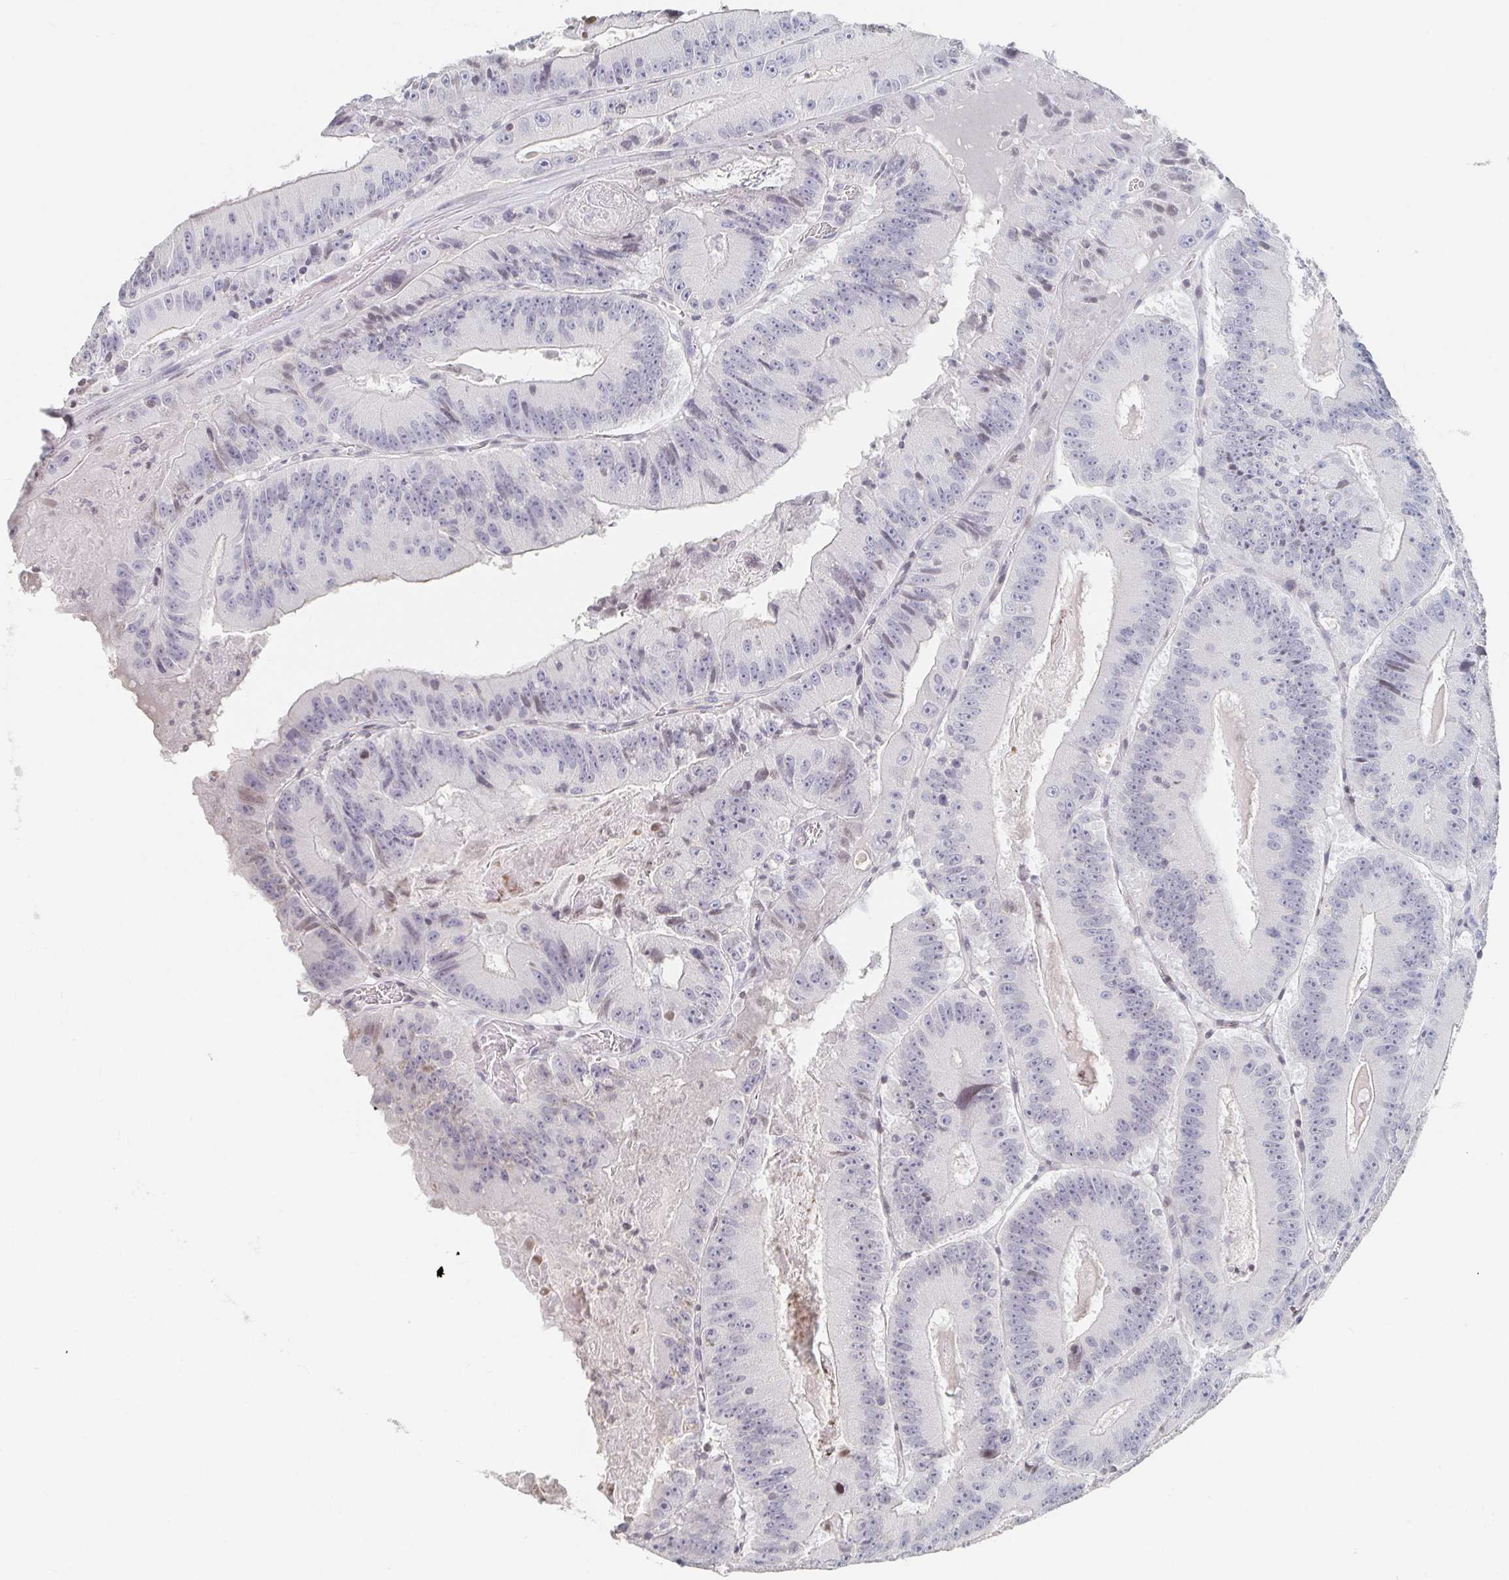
{"staining": {"intensity": "negative", "quantity": "none", "location": "none"}, "tissue": "colorectal cancer", "cell_type": "Tumor cells", "image_type": "cancer", "snomed": [{"axis": "morphology", "description": "Adenocarcinoma, NOS"}, {"axis": "topography", "description": "Colon"}], "caption": "Immunohistochemical staining of human adenocarcinoma (colorectal) displays no significant staining in tumor cells.", "gene": "NME9", "patient": {"sex": "female", "age": 86}}